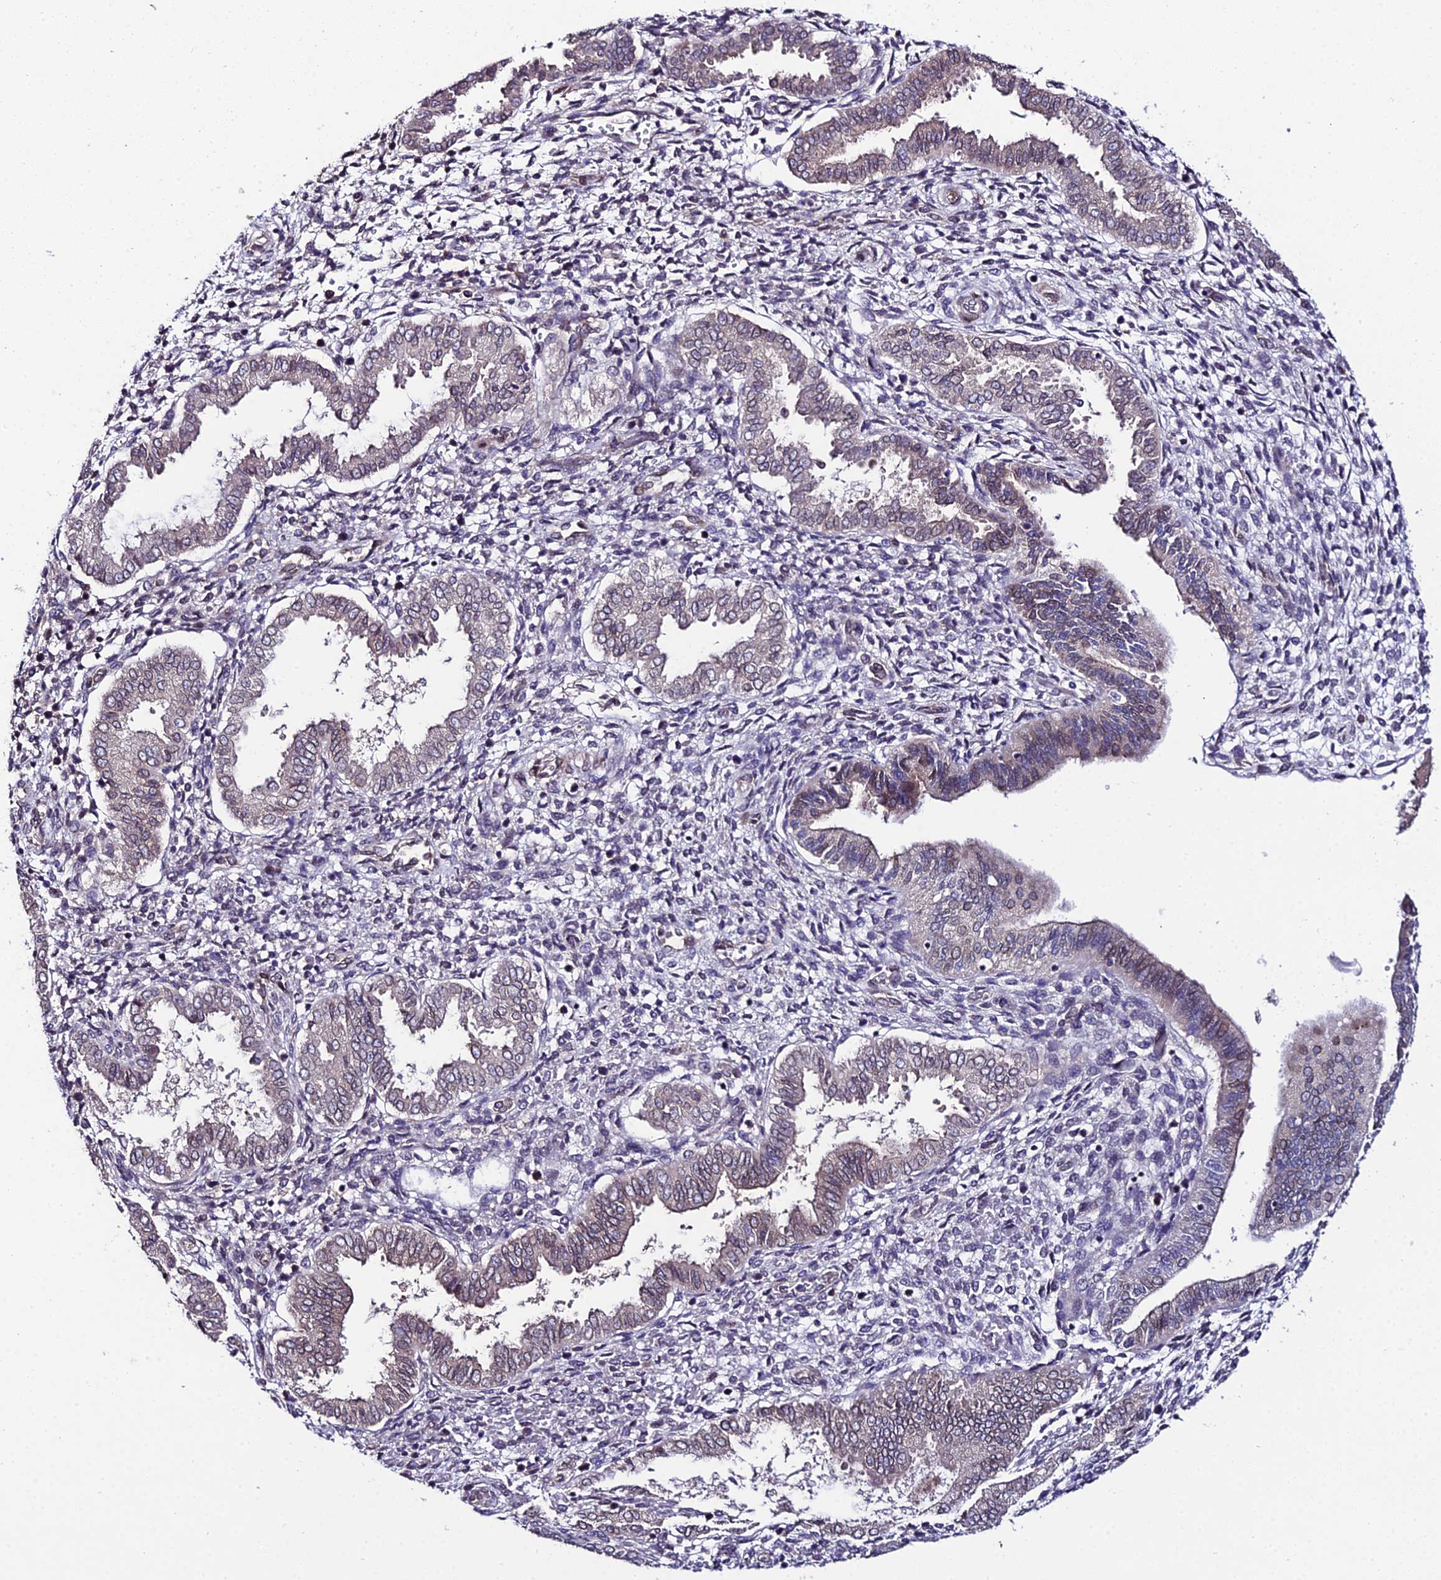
{"staining": {"intensity": "negative", "quantity": "none", "location": "none"}, "tissue": "endometrium", "cell_type": "Cells in endometrial stroma", "image_type": "normal", "snomed": [{"axis": "morphology", "description": "Normal tissue, NOS"}, {"axis": "topography", "description": "Endometrium"}], "caption": "A high-resolution micrograph shows IHC staining of normal endometrium, which reveals no significant expression in cells in endometrial stroma.", "gene": "DDX19A", "patient": {"sex": "female", "age": 24}}